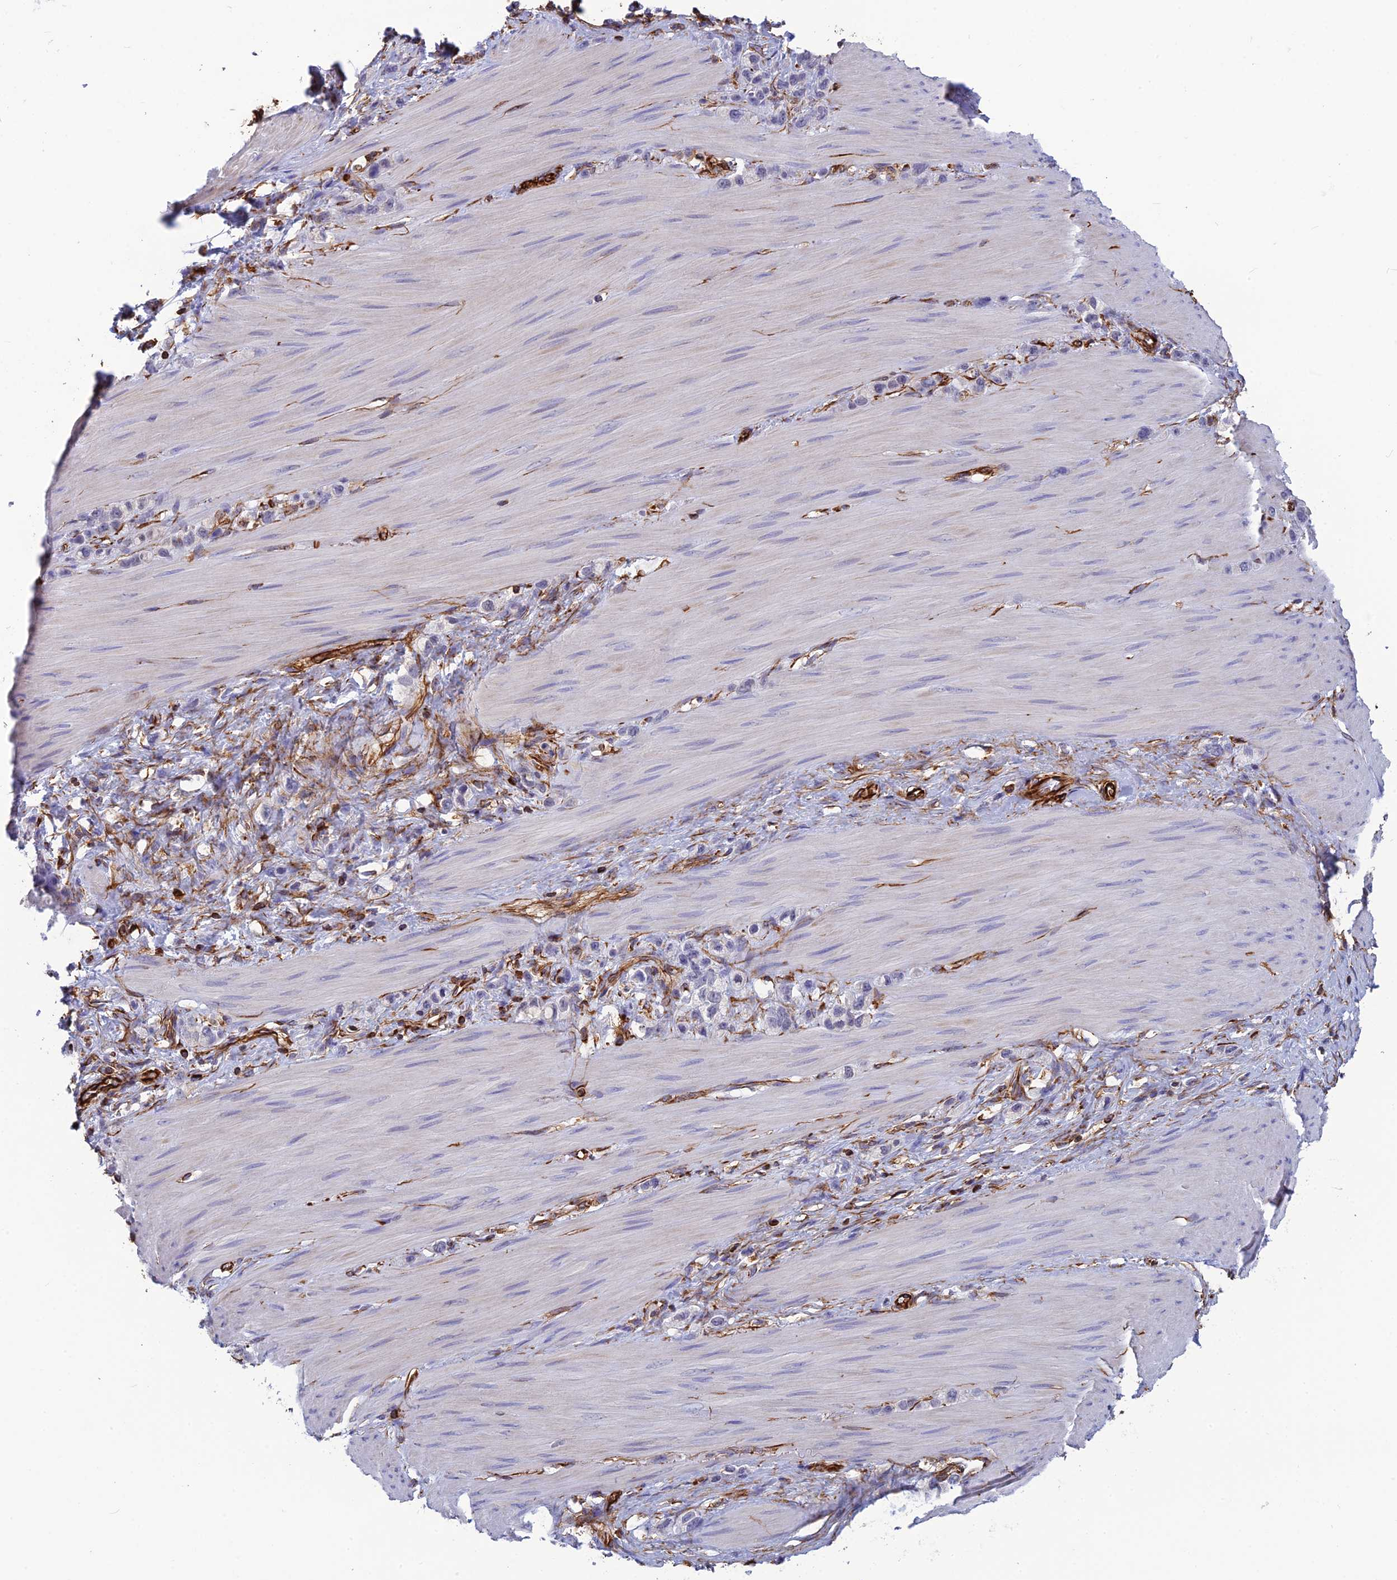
{"staining": {"intensity": "negative", "quantity": "none", "location": "none"}, "tissue": "stomach cancer", "cell_type": "Tumor cells", "image_type": "cancer", "snomed": [{"axis": "morphology", "description": "Adenocarcinoma, NOS"}, {"axis": "topography", "description": "Stomach"}], "caption": "Stomach adenocarcinoma stained for a protein using immunohistochemistry shows no positivity tumor cells.", "gene": "FBXL20", "patient": {"sex": "female", "age": 65}}